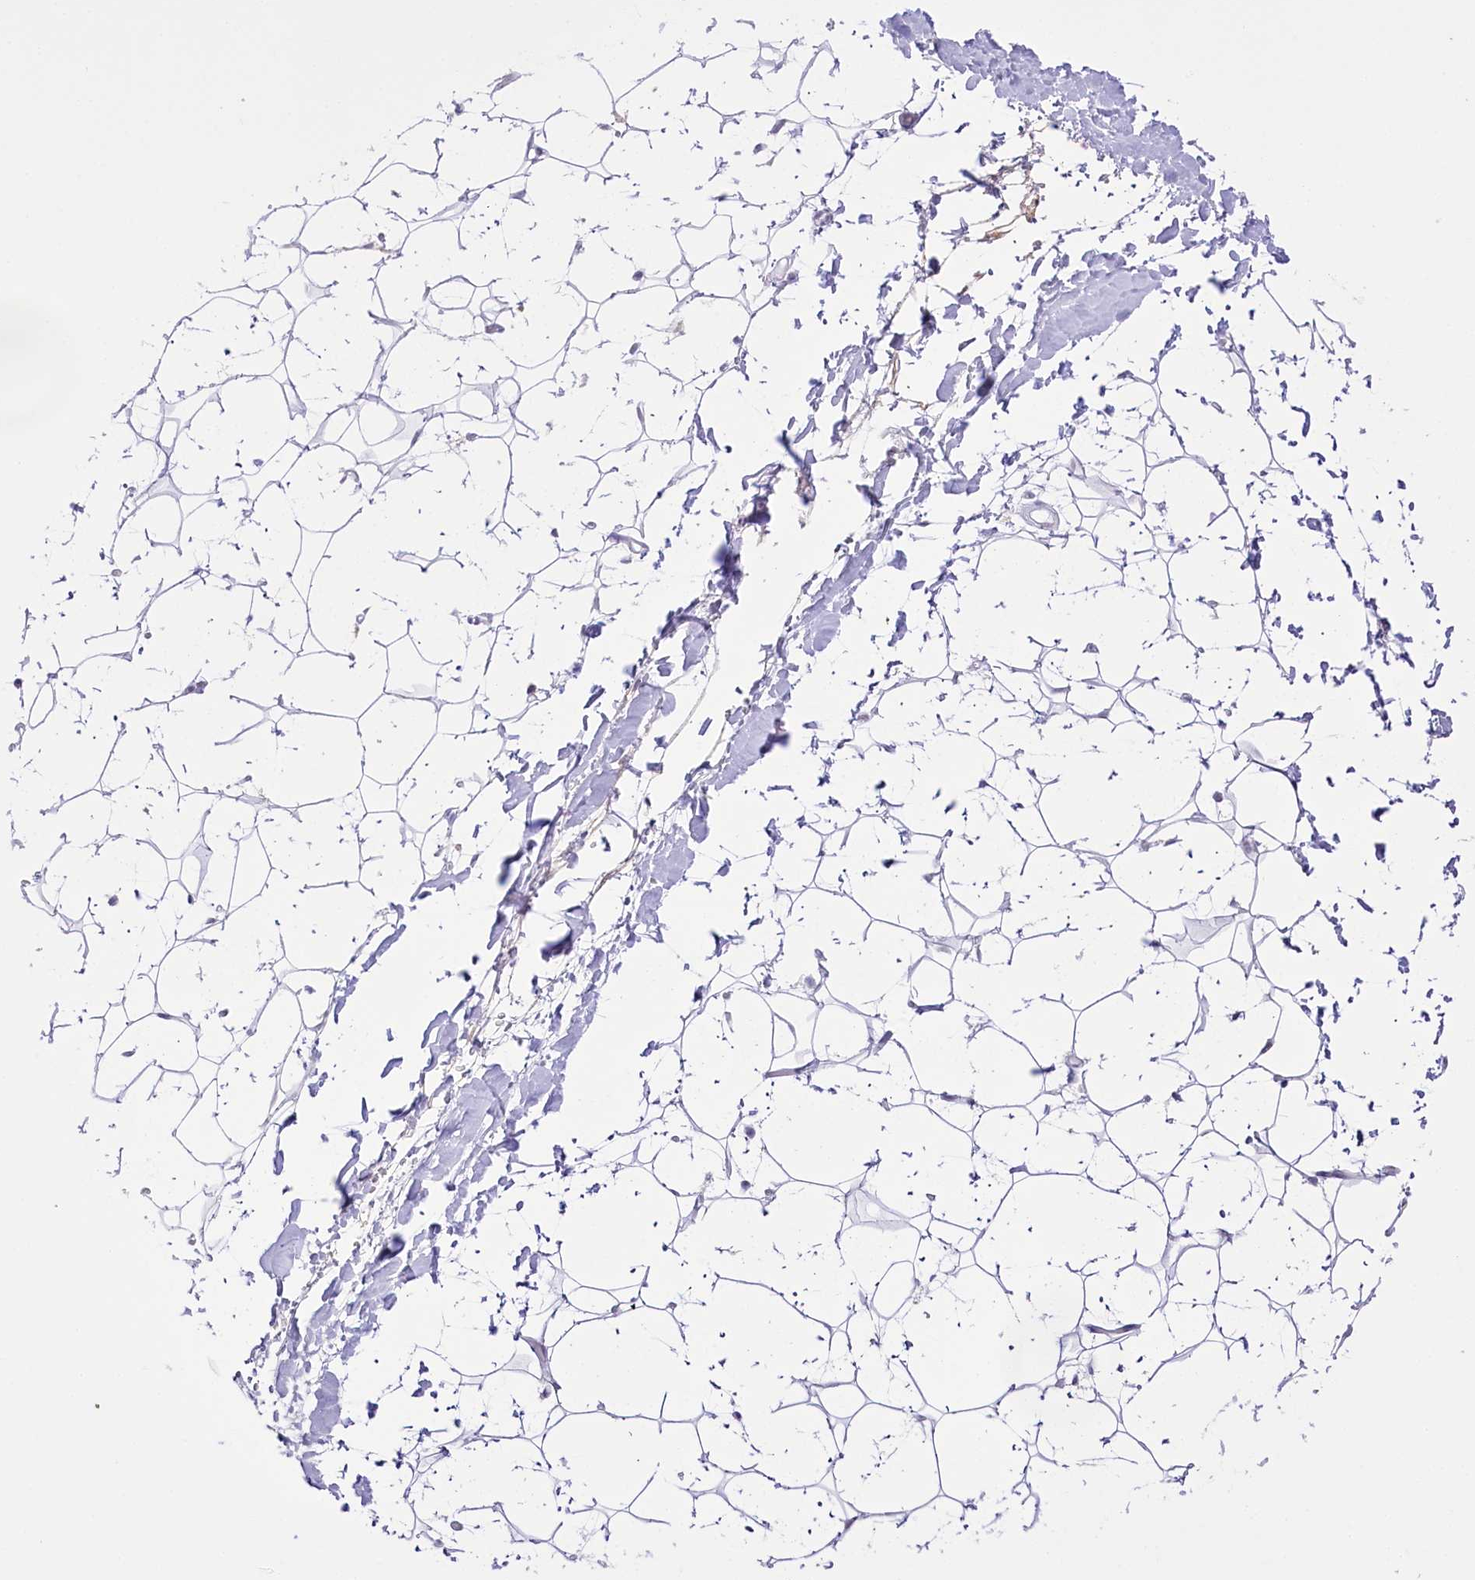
{"staining": {"intensity": "negative", "quantity": "none", "location": "none"}, "tissue": "adipose tissue", "cell_type": "Adipocytes", "image_type": "normal", "snomed": [{"axis": "morphology", "description": "Normal tissue, NOS"}, {"axis": "topography", "description": "Breast"}], "caption": "Adipose tissue stained for a protein using immunohistochemistry demonstrates no expression adipocytes.", "gene": "SLC39A10", "patient": {"sex": "female", "age": 26}}